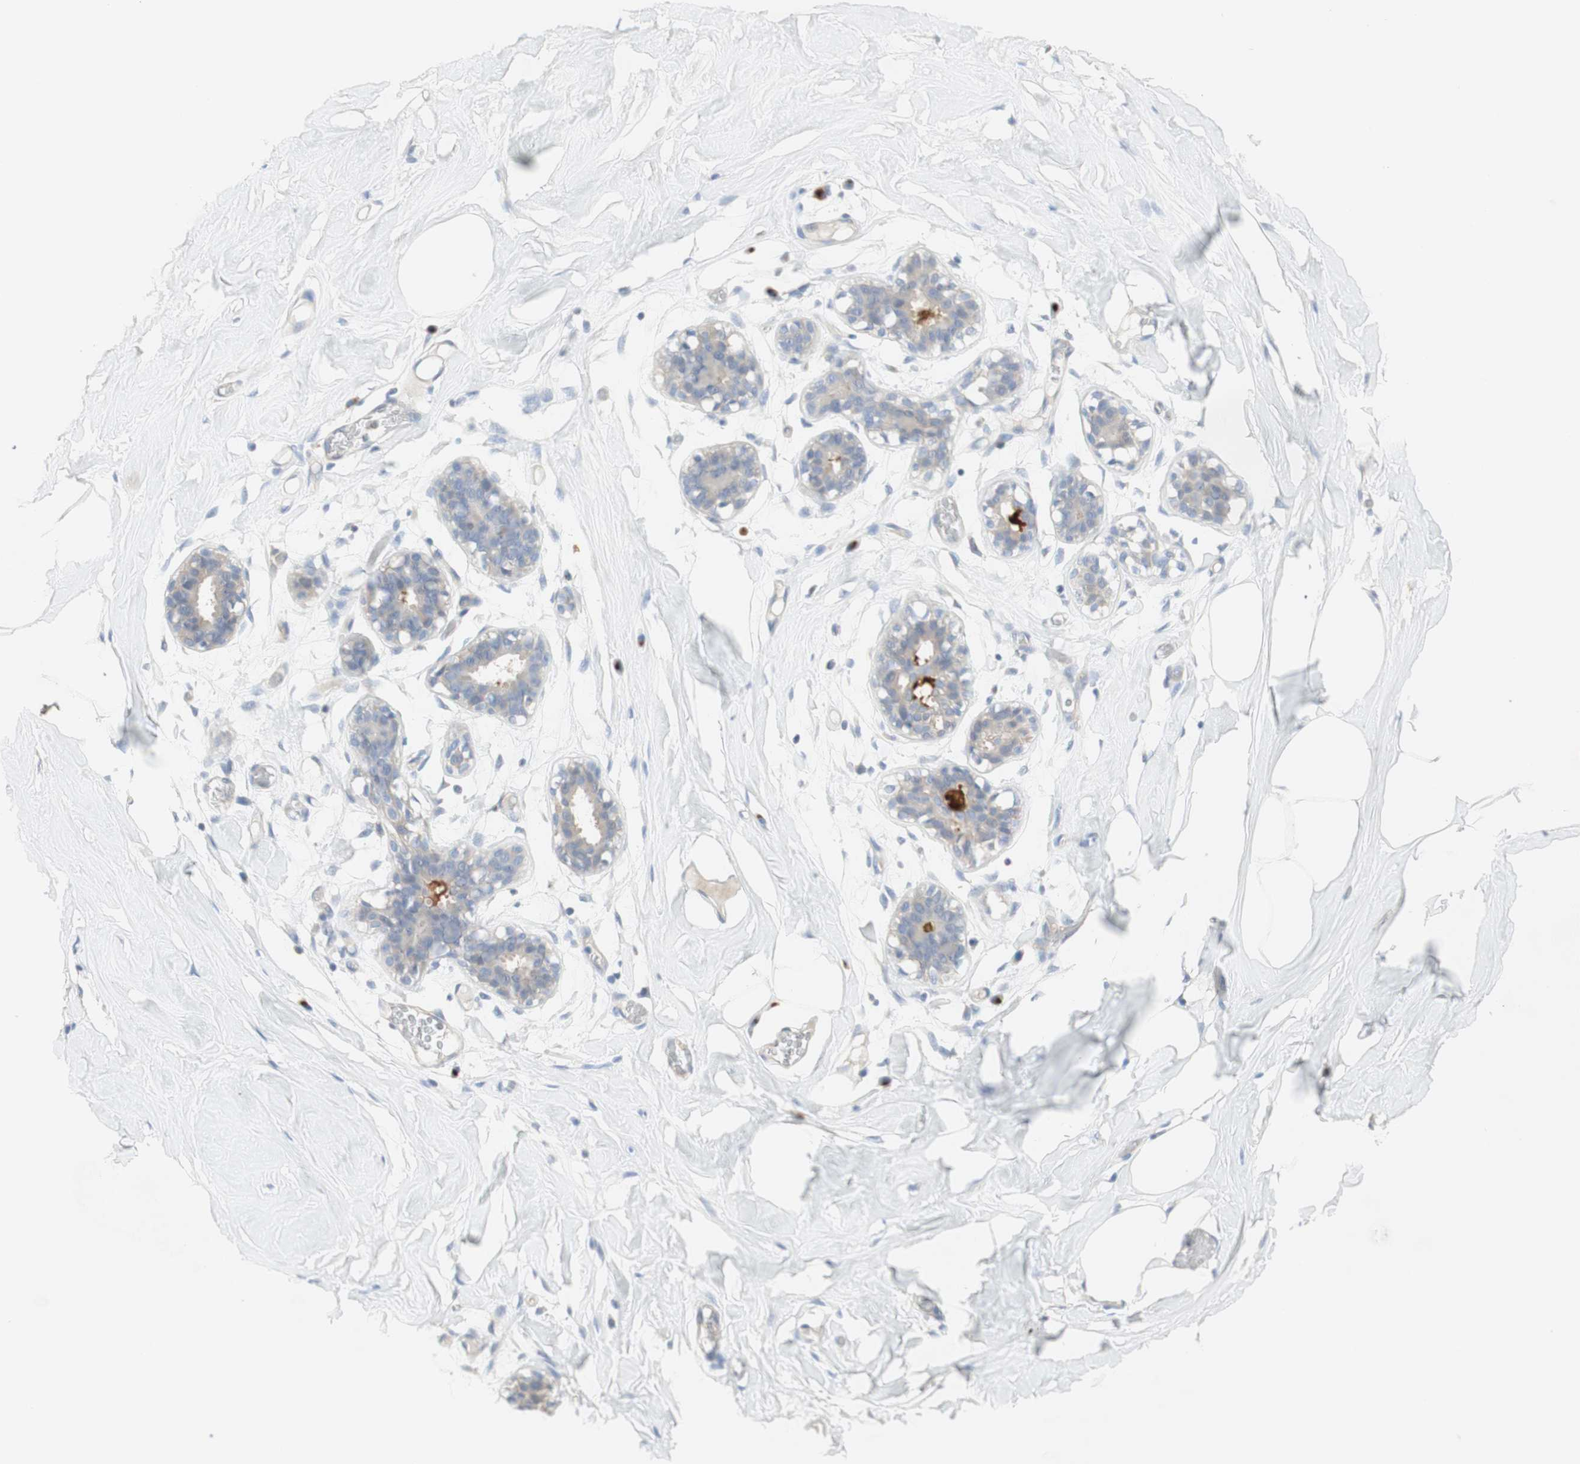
{"staining": {"intensity": "negative", "quantity": "none", "location": "none"}, "tissue": "adipose tissue", "cell_type": "Adipocytes", "image_type": "normal", "snomed": [{"axis": "morphology", "description": "Normal tissue, NOS"}, {"axis": "topography", "description": "Breast"}, {"axis": "topography", "description": "Adipose tissue"}], "caption": "Immunohistochemical staining of benign adipose tissue reveals no significant expression in adipocytes.", "gene": "MANEA", "patient": {"sex": "female", "age": 25}}